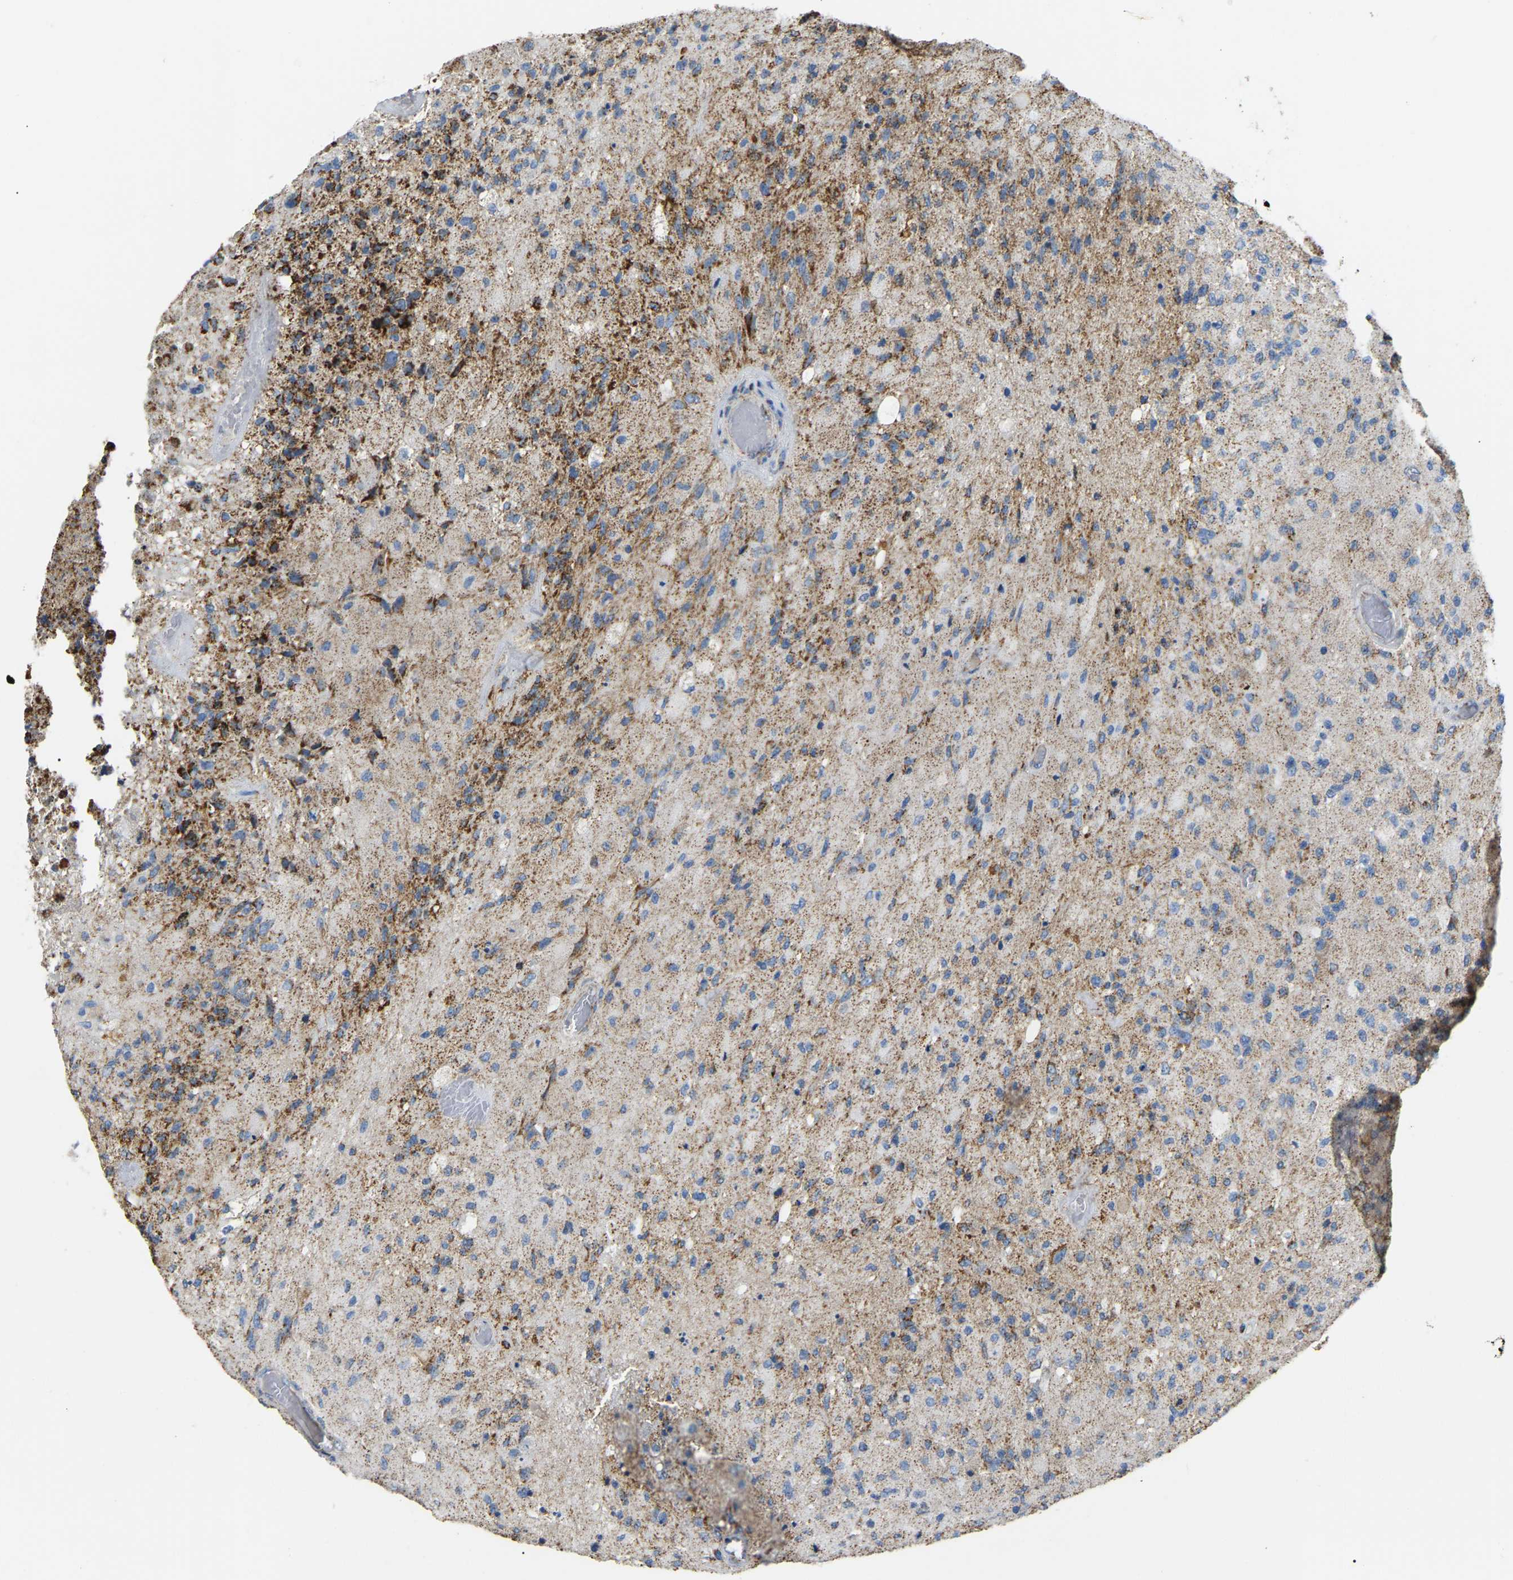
{"staining": {"intensity": "moderate", "quantity": "25%-75%", "location": "cytoplasmic/membranous"}, "tissue": "glioma", "cell_type": "Tumor cells", "image_type": "cancer", "snomed": [{"axis": "morphology", "description": "Normal tissue, NOS"}, {"axis": "morphology", "description": "Glioma, malignant, High grade"}, {"axis": "topography", "description": "Cerebral cortex"}], "caption": "Approximately 25%-75% of tumor cells in human glioma display moderate cytoplasmic/membranous protein staining as visualized by brown immunohistochemical staining.", "gene": "HIBADH", "patient": {"sex": "male", "age": 77}}